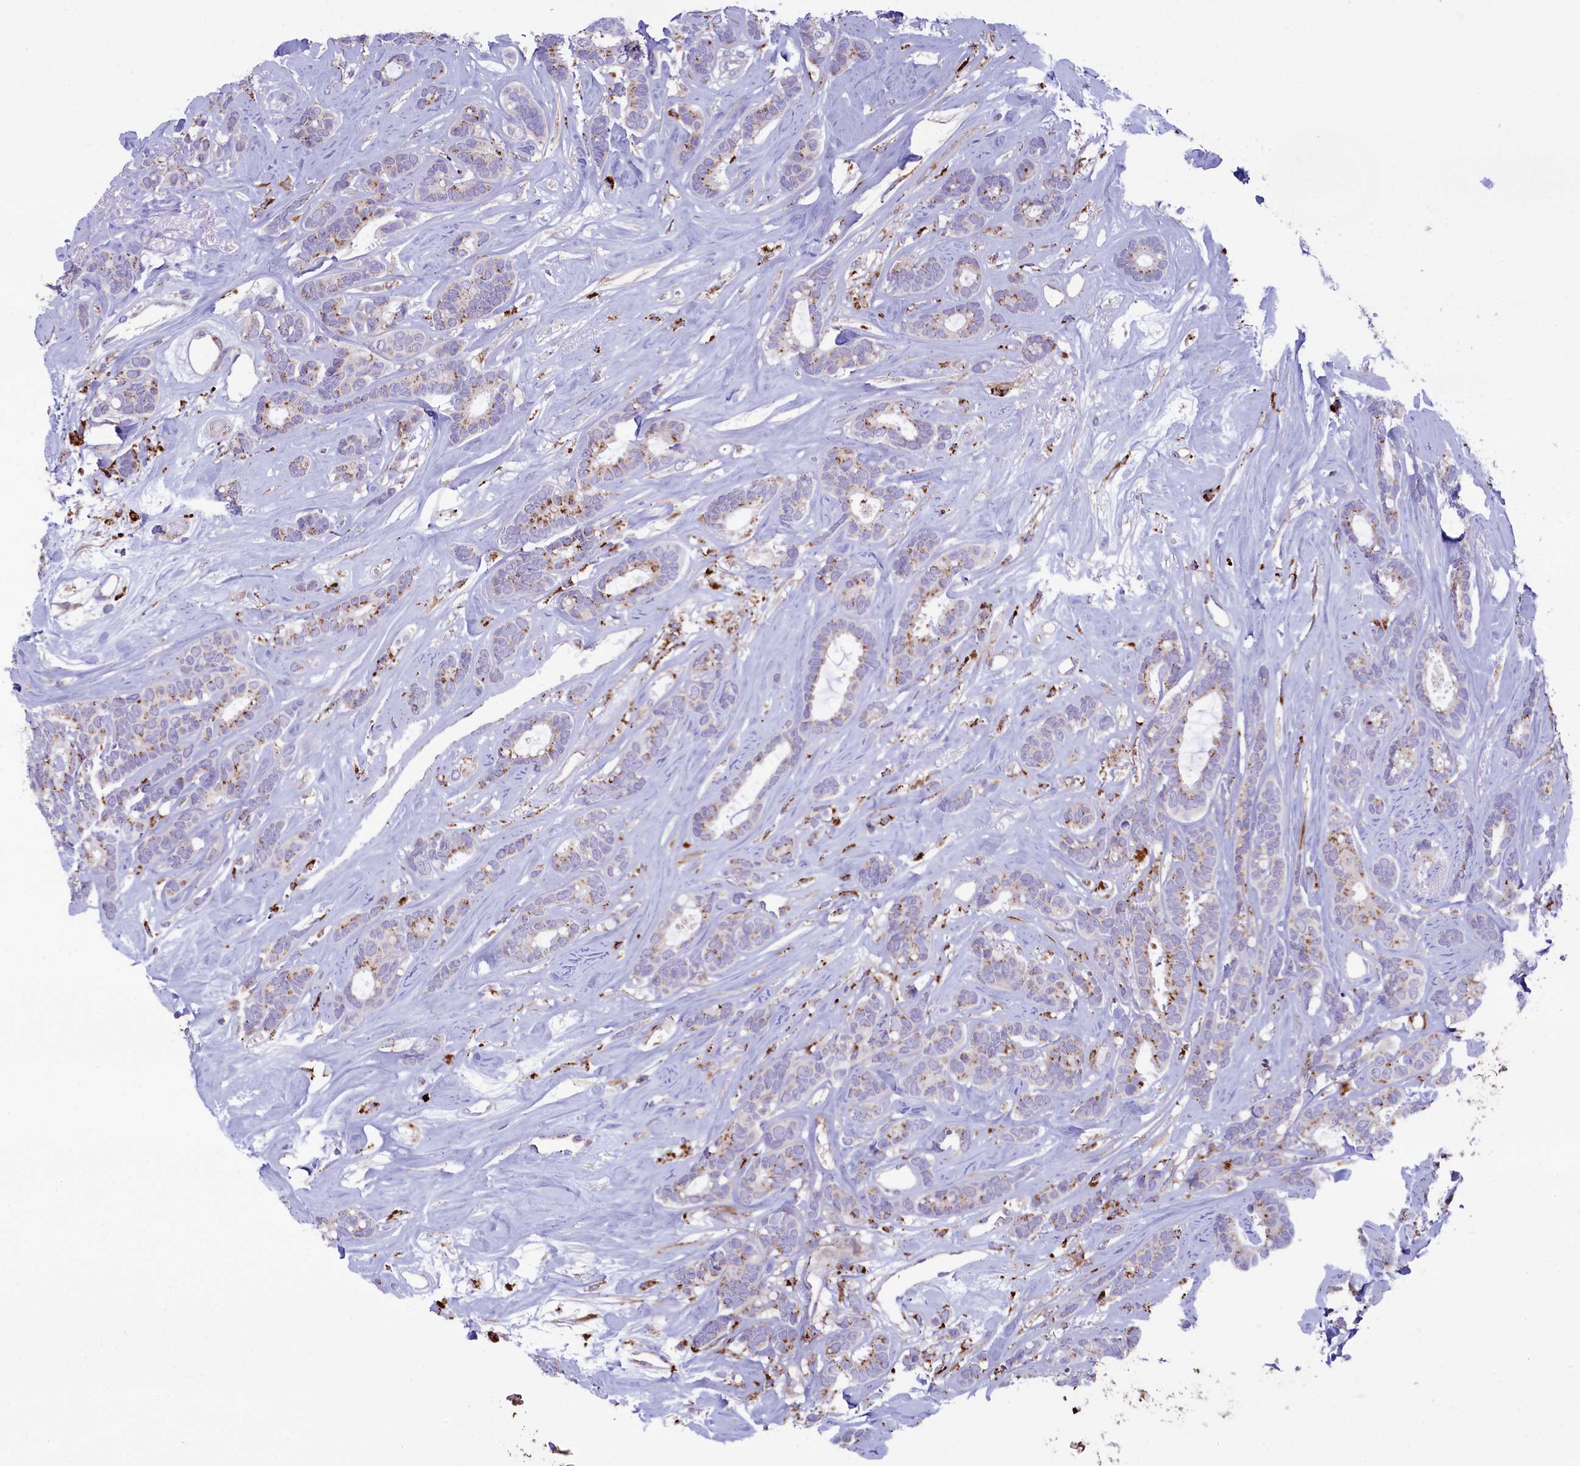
{"staining": {"intensity": "moderate", "quantity": "<25%", "location": "cytoplasmic/membranous"}, "tissue": "breast cancer", "cell_type": "Tumor cells", "image_type": "cancer", "snomed": [{"axis": "morphology", "description": "Duct carcinoma"}, {"axis": "topography", "description": "Breast"}], "caption": "Moderate cytoplasmic/membranous positivity is identified in about <25% of tumor cells in breast cancer (infiltrating ductal carcinoma).", "gene": "MAN2B1", "patient": {"sex": "female", "age": 87}}